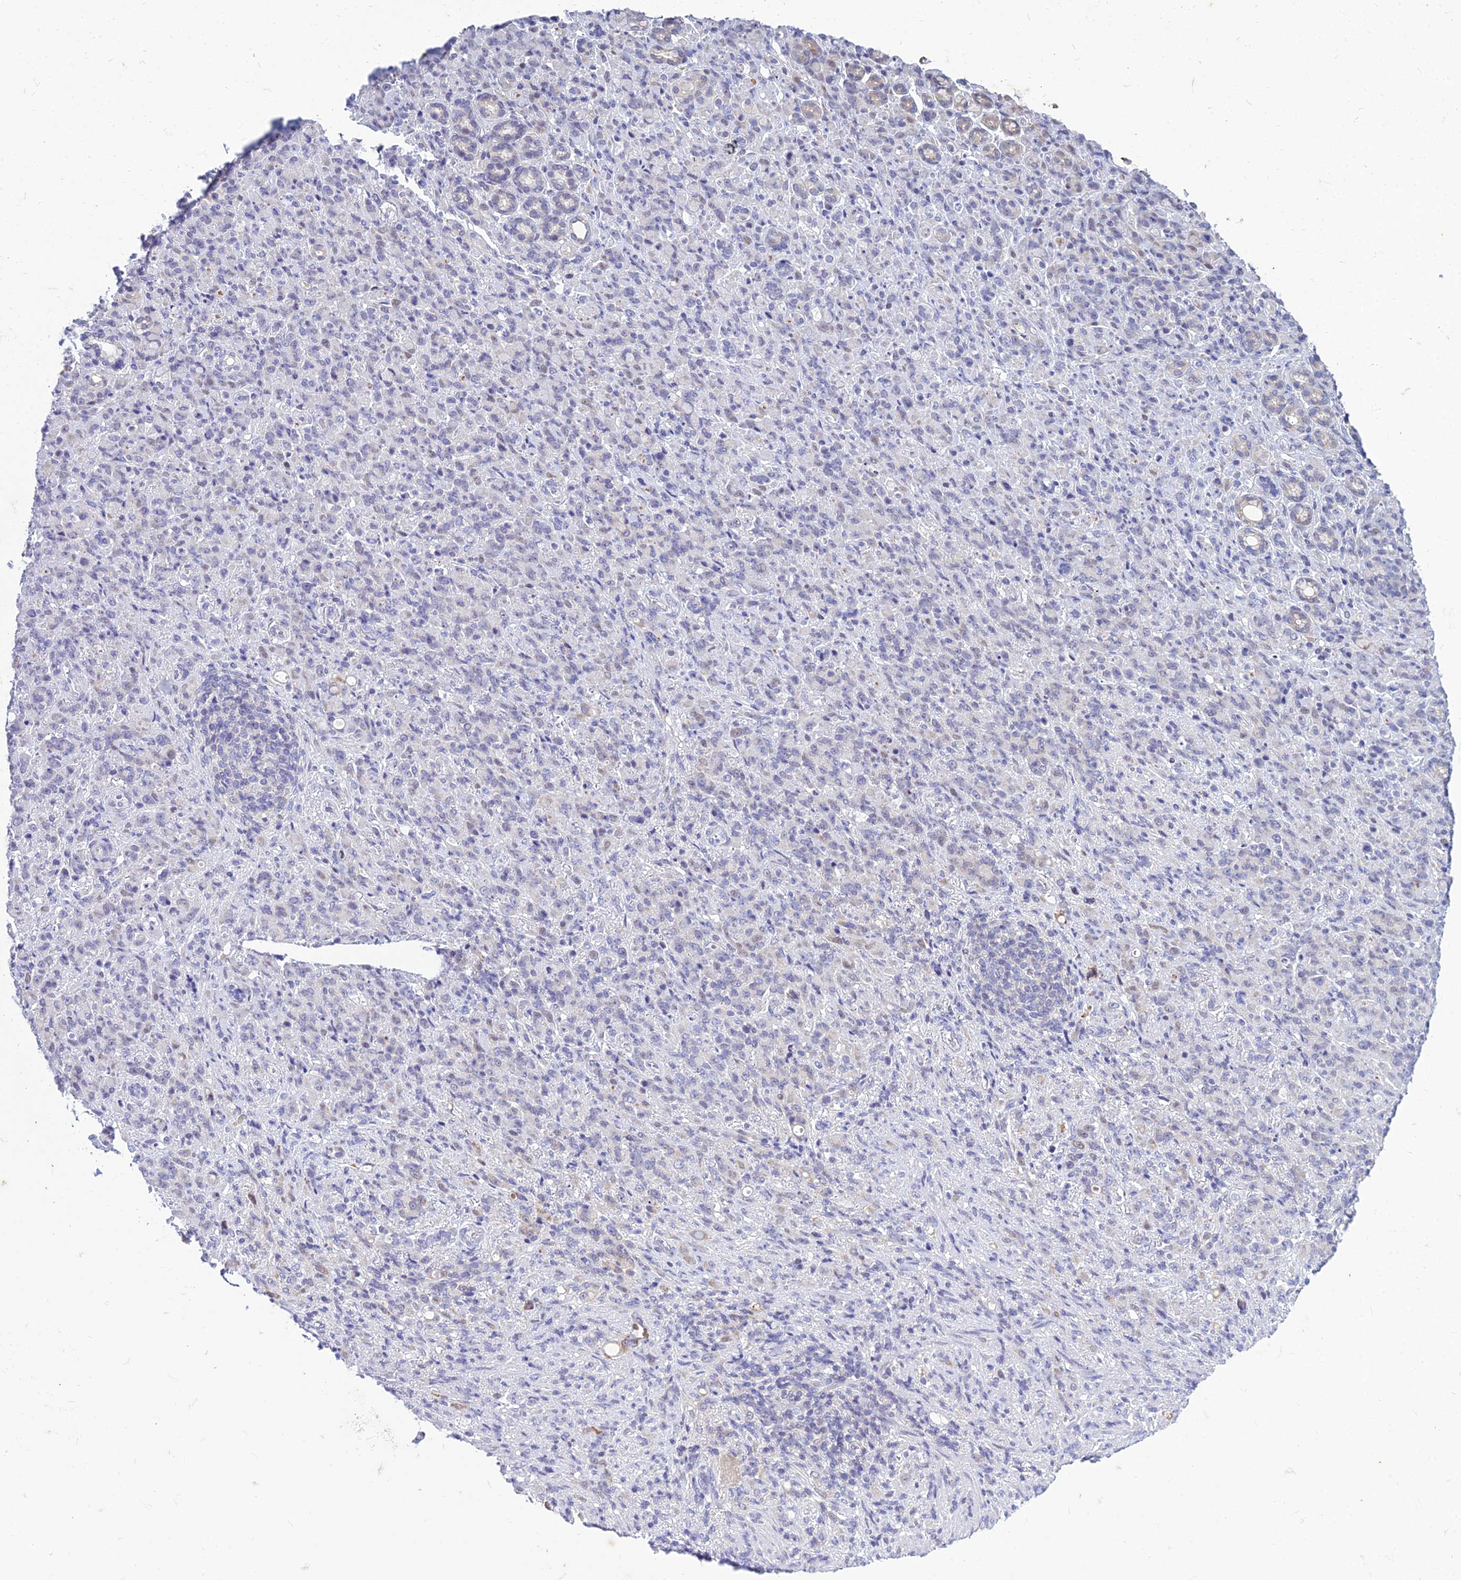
{"staining": {"intensity": "negative", "quantity": "none", "location": "none"}, "tissue": "stomach cancer", "cell_type": "Tumor cells", "image_type": "cancer", "snomed": [{"axis": "morphology", "description": "Adenocarcinoma, NOS"}, {"axis": "topography", "description": "Stomach"}], "caption": "This is an immunohistochemistry micrograph of stomach adenocarcinoma. There is no staining in tumor cells.", "gene": "ZMIZ1", "patient": {"sex": "female", "age": 79}}